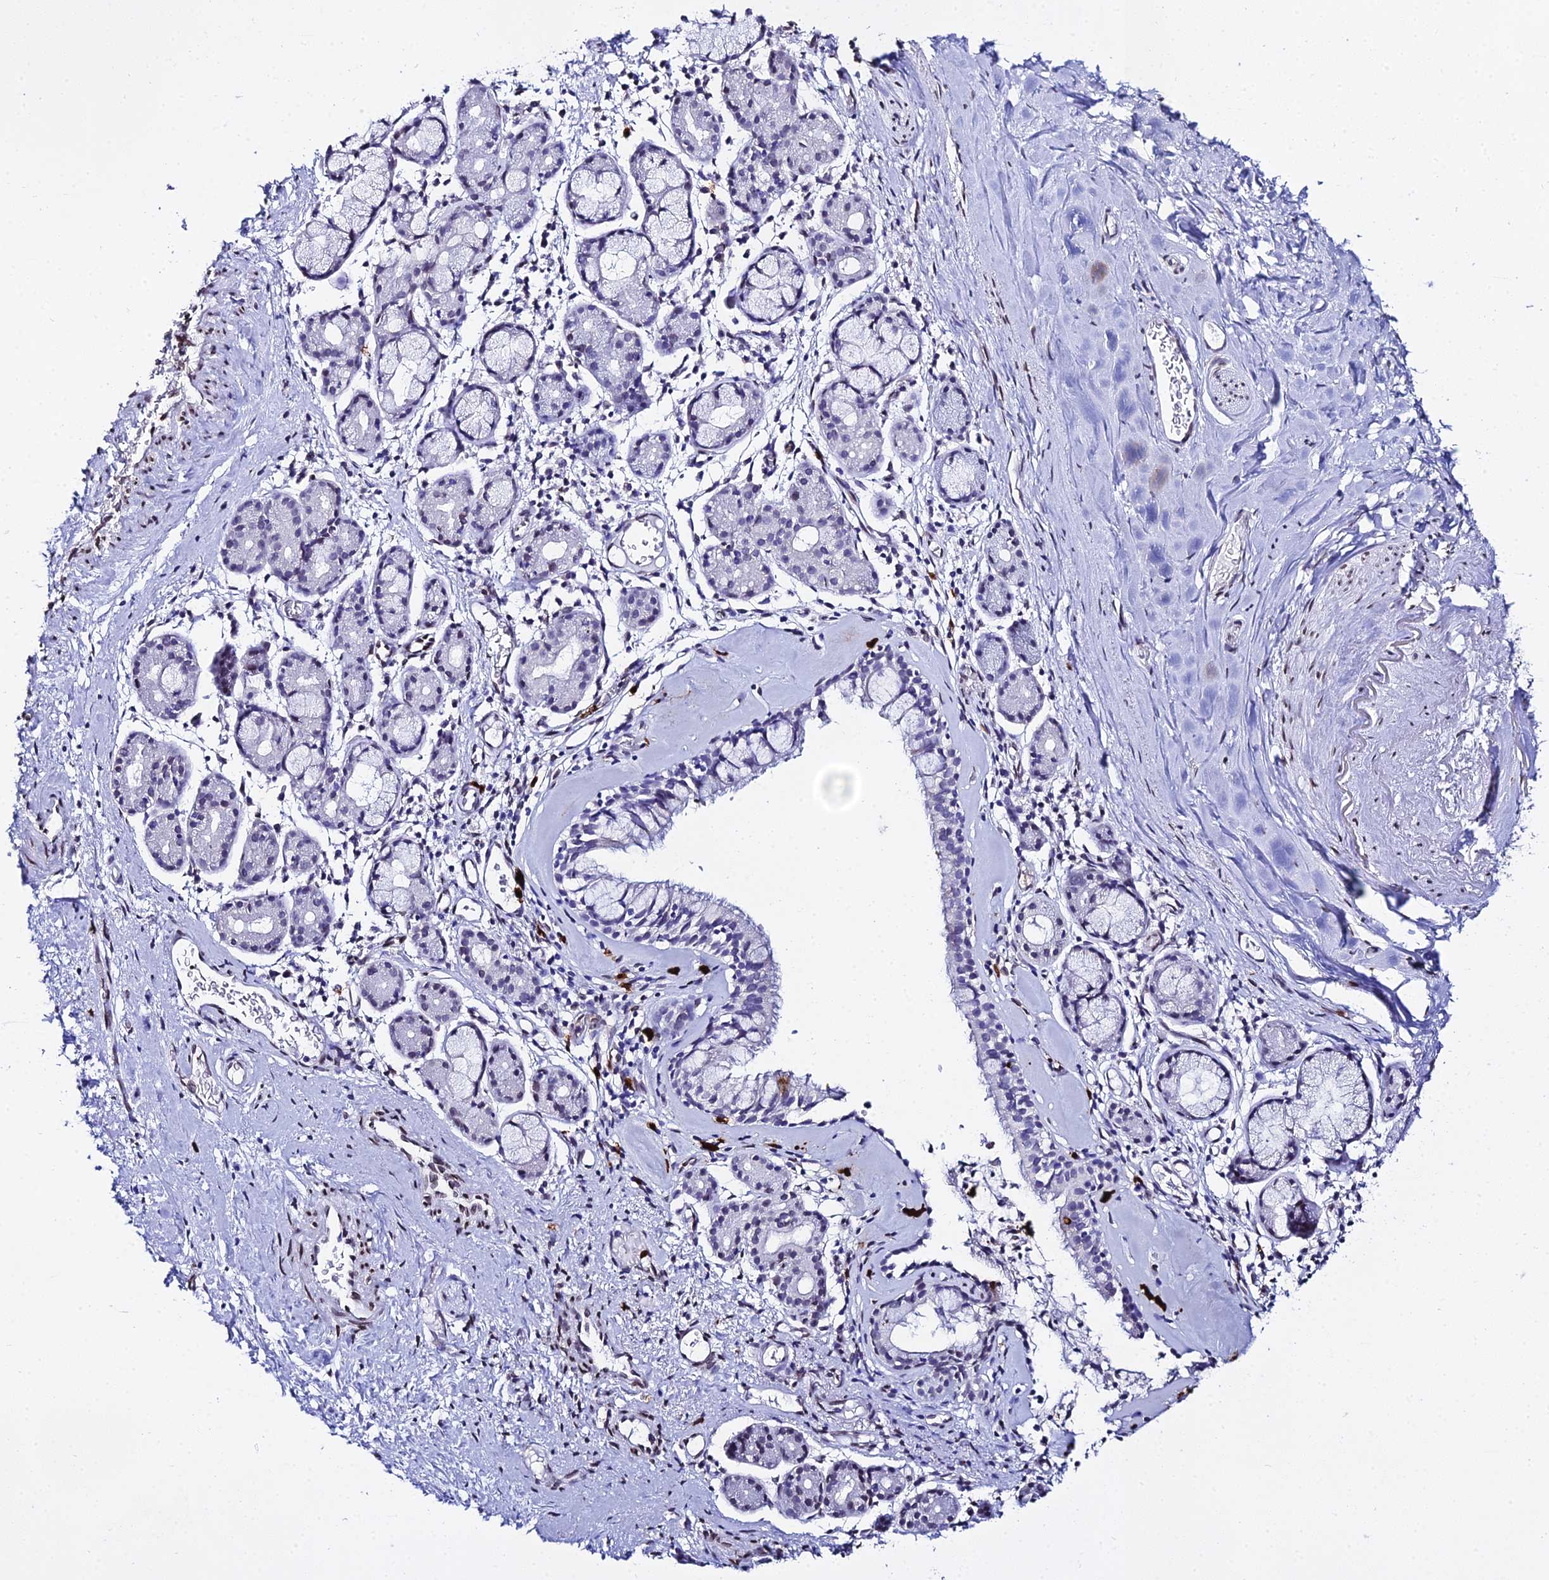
{"staining": {"intensity": "moderate", "quantity": "<25%", "location": "cytoplasmic/membranous"}, "tissue": "nasopharynx", "cell_type": "Respiratory epithelial cells", "image_type": "normal", "snomed": [{"axis": "morphology", "description": "Normal tissue, NOS"}, {"axis": "topography", "description": "Nasopharynx"}], "caption": "Protein staining of benign nasopharynx exhibits moderate cytoplasmic/membranous expression in approximately <25% of respiratory epithelial cells. Using DAB (3,3'-diaminobenzidine) (brown) and hematoxylin (blue) stains, captured at high magnification using brightfield microscopy.", "gene": "MCM10", "patient": {"sex": "male", "age": 82}}